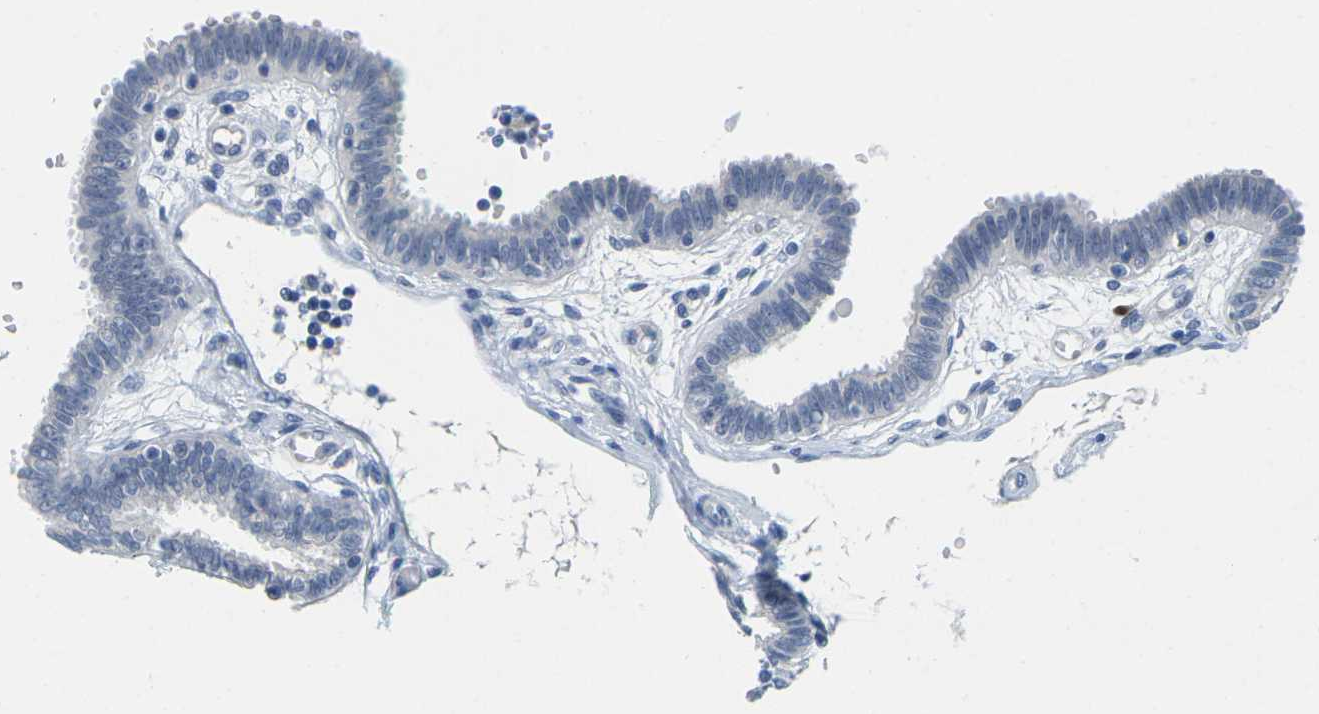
{"staining": {"intensity": "negative", "quantity": "none", "location": "none"}, "tissue": "fallopian tube", "cell_type": "Glandular cells", "image_type": "normal", "snomed": [{"axis": "morphology", "description": "Normal tissue, NOS"}, {"axis": "topography", "description": "Fallopian tube"}], "caption": "Glandular cells show no significant staining in unremarkable fallopian tube. (DAB (3,3'-diaminobenzidine) IHC visualized using brightfield microscopy, high magnification).", "gene": "GPR15", "patient": {"sex": "female", "age": 32}}